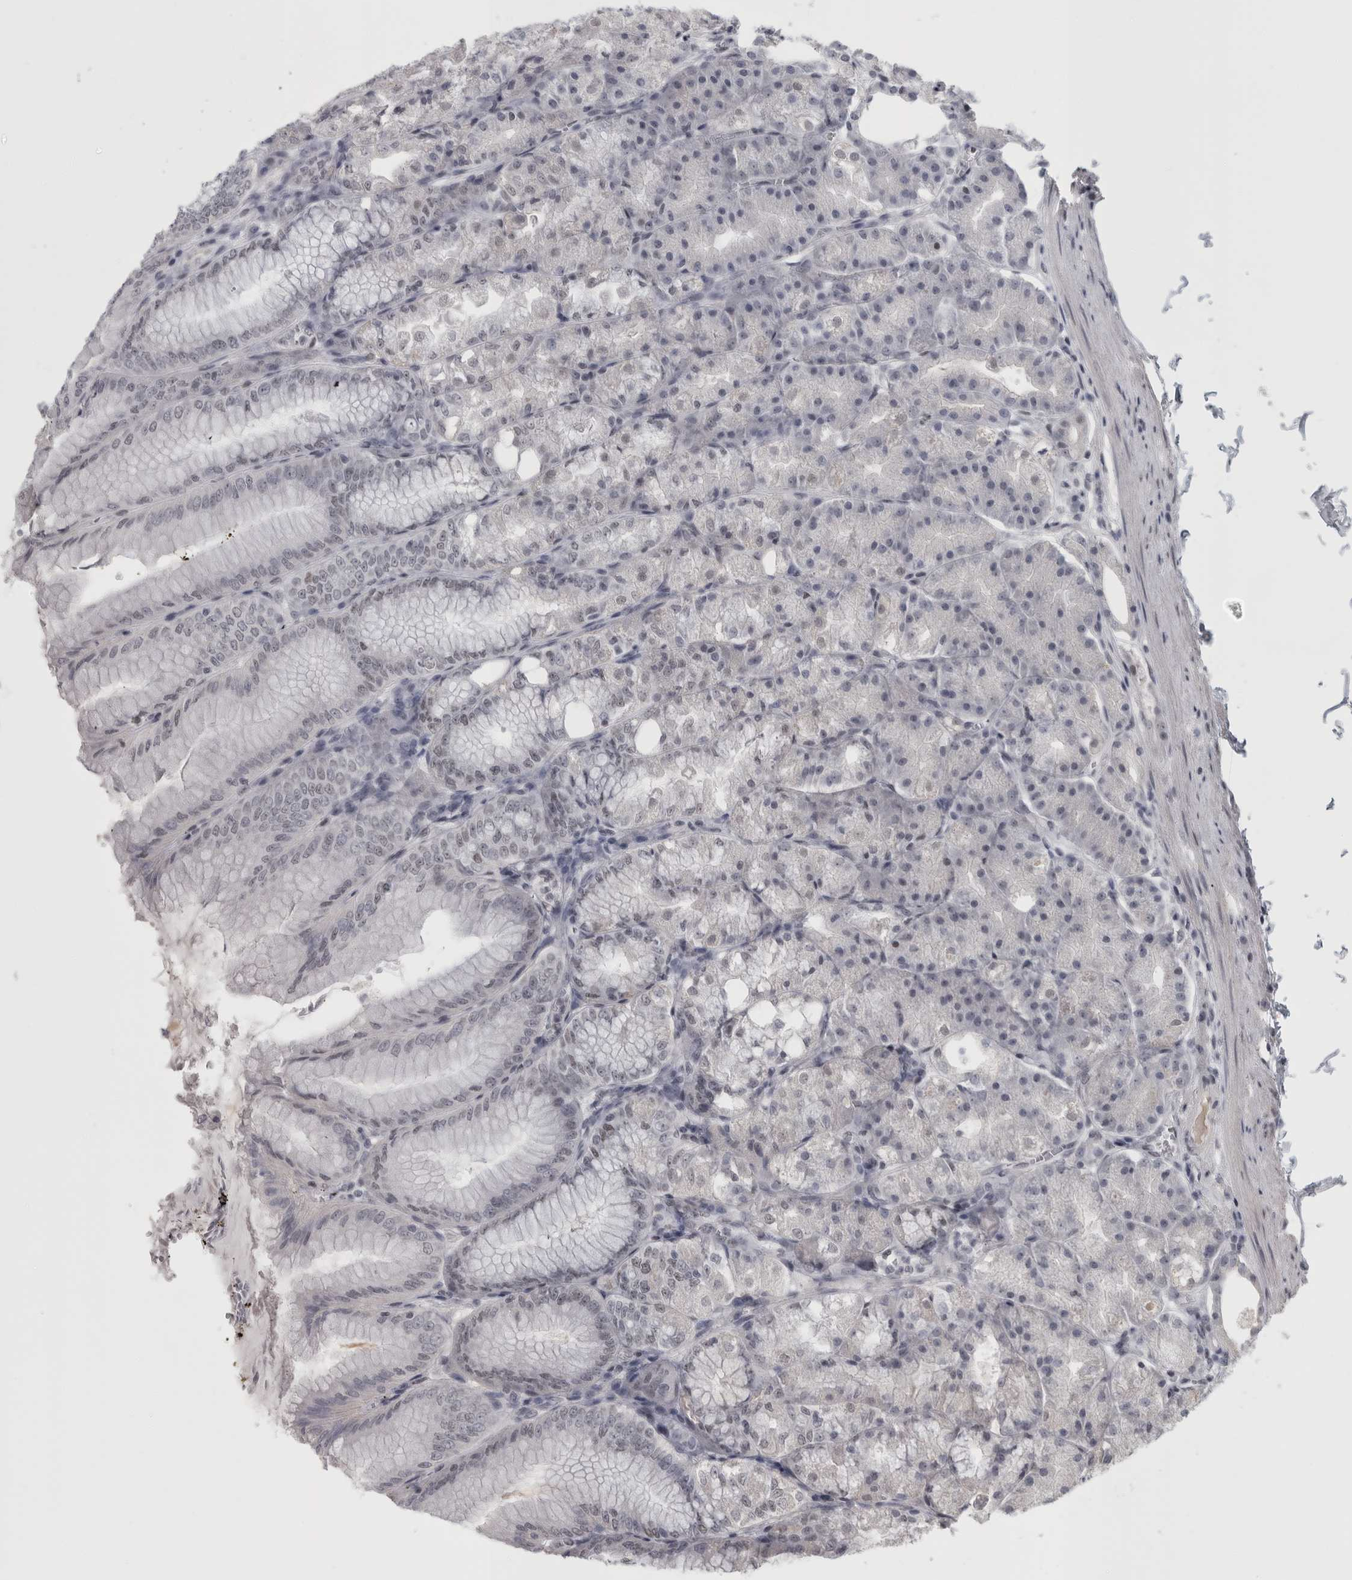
{"staining": {"intensity": "weak", "quantity": "25%-75%", "location": "nuclear"}, "tissue": "stomach", "cell_type": "Glandular cells", "image_type": "normal", "snomed": [{"axis": "morphology", "description": "Normal tissue, NOS"}, {"axis": "topography", "description": "Stomach, lower"}], "caption": "About 25%-75% of glandular cells in benign stomach show weak nuclear protein positivity as visualized by brown immunohistochemical staining.", "gene": "ARID4B", "patient": {"sex": "male", "age": 71}}